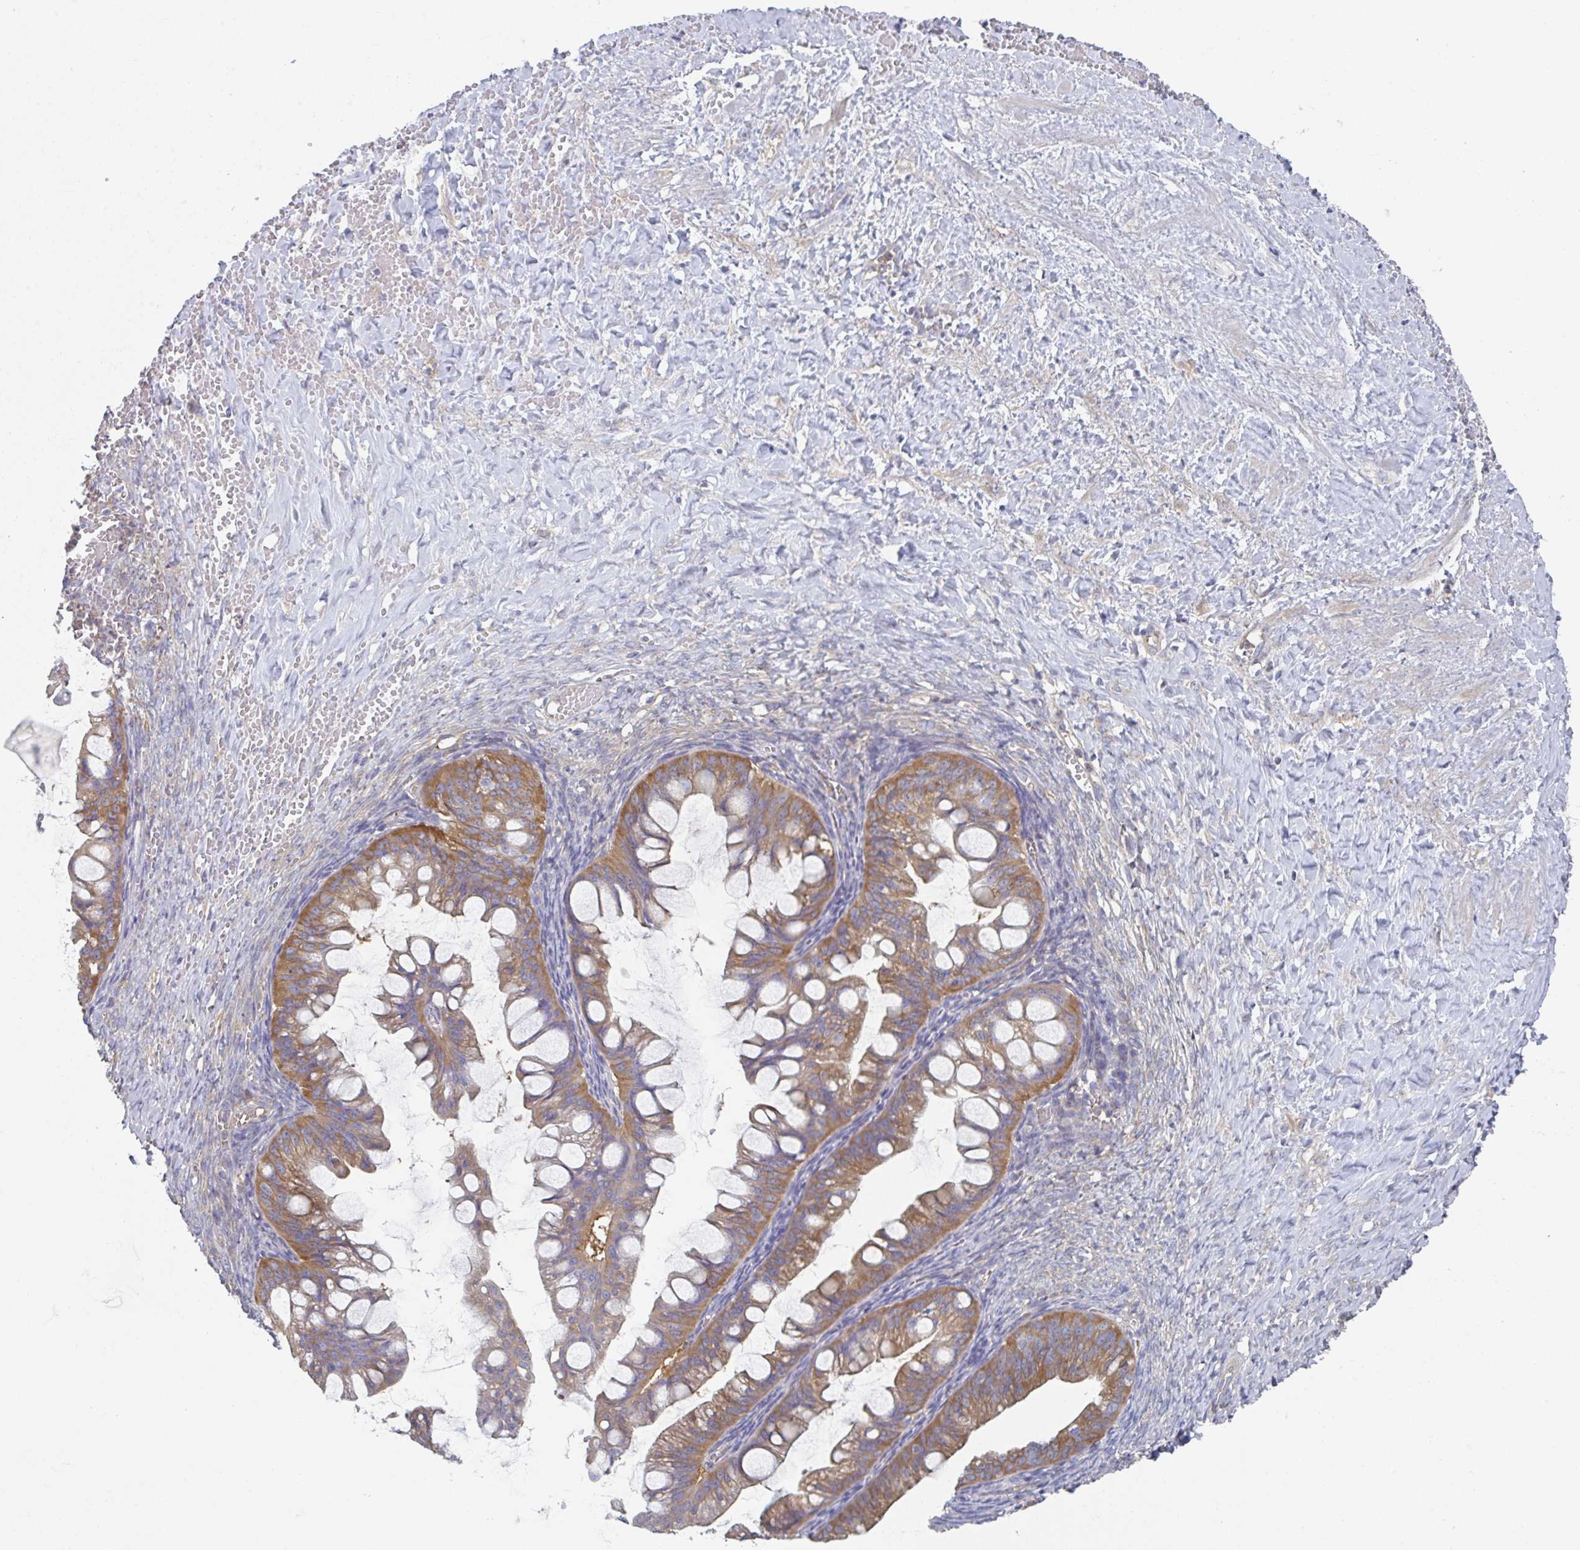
{"staining": {"intensity": "moderate", "quantity": ">75%", "location": "cytoplasmic/membranous"}, "tissue": "ovarian cancer", "cell_type": "Tumor cells", "image_type": "cancer", "snomed": [{"axis": "morphology", "description": "Cystadenocarcinoma, mucinous, NOS"}, {"axis": "topography", "description": "Ovary"}], "caption": "An IHC image of neoplastic tissue is shown. Protein staining in brown shows moderate cytoplasmic/membranous positivity in ovarian cancer (mucinous cystadenocarcinoma) within tumor cells.", "gene": "AMPD2", "patient": {"sex": "female", "age": 73}}